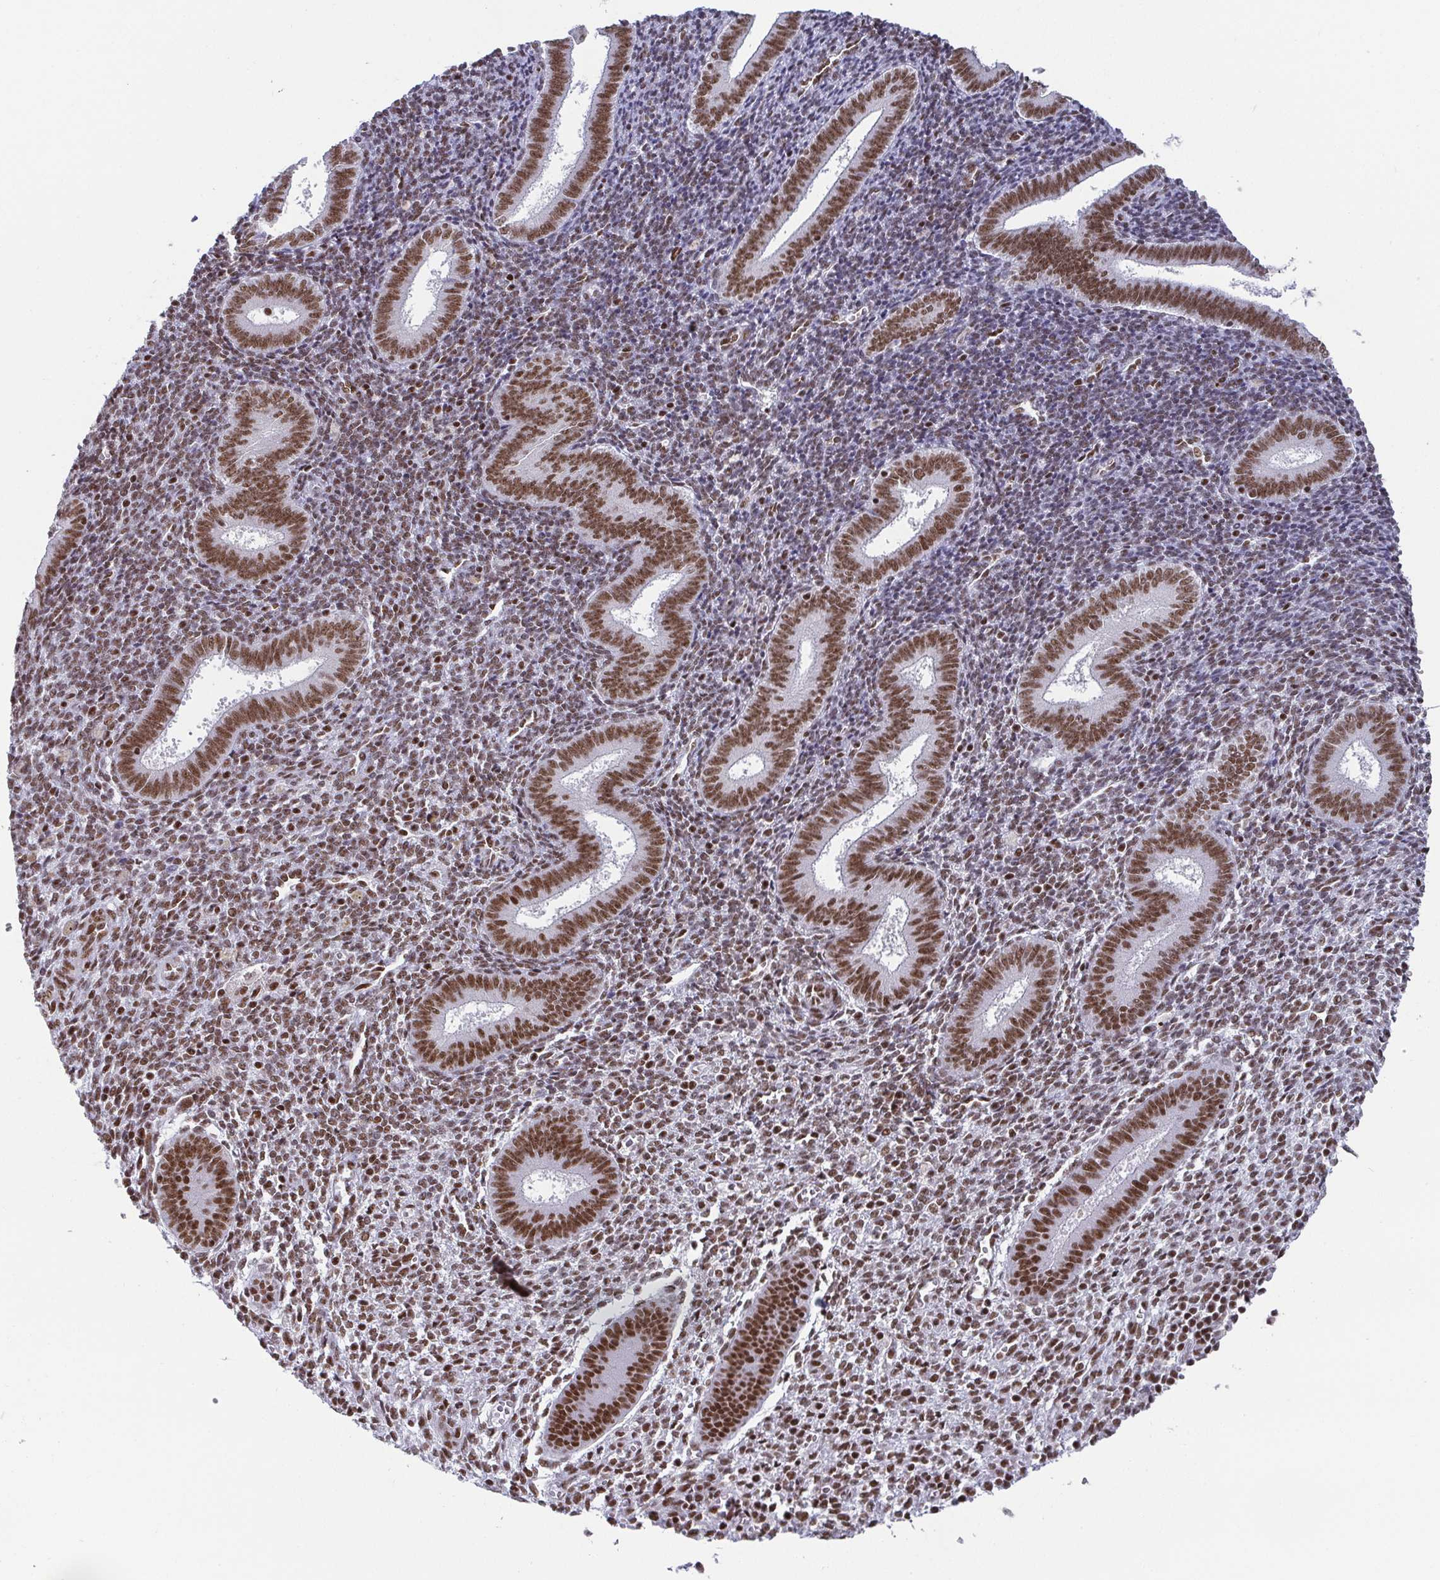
{"staining": {"intensity": "moderate", "quantity": "25%-75%", "location": "nuclear"}, "tissue": "endometrium", "cell_type": "Cells in endometrial stroma", "image_type": "normal", "snomed": [{"axis": "morphology", "description": "Normal tissue, NOS"}, {"axis": "topography", "description": "Endometrium"}], "caption": "Protein expression analysis of normal endometrium reveals moderate nuclear staining in approximately 25%-75% of cells in endometrial stroma.", "gene": "CTCF", "patient": {"sex": "female", "age": 25}}